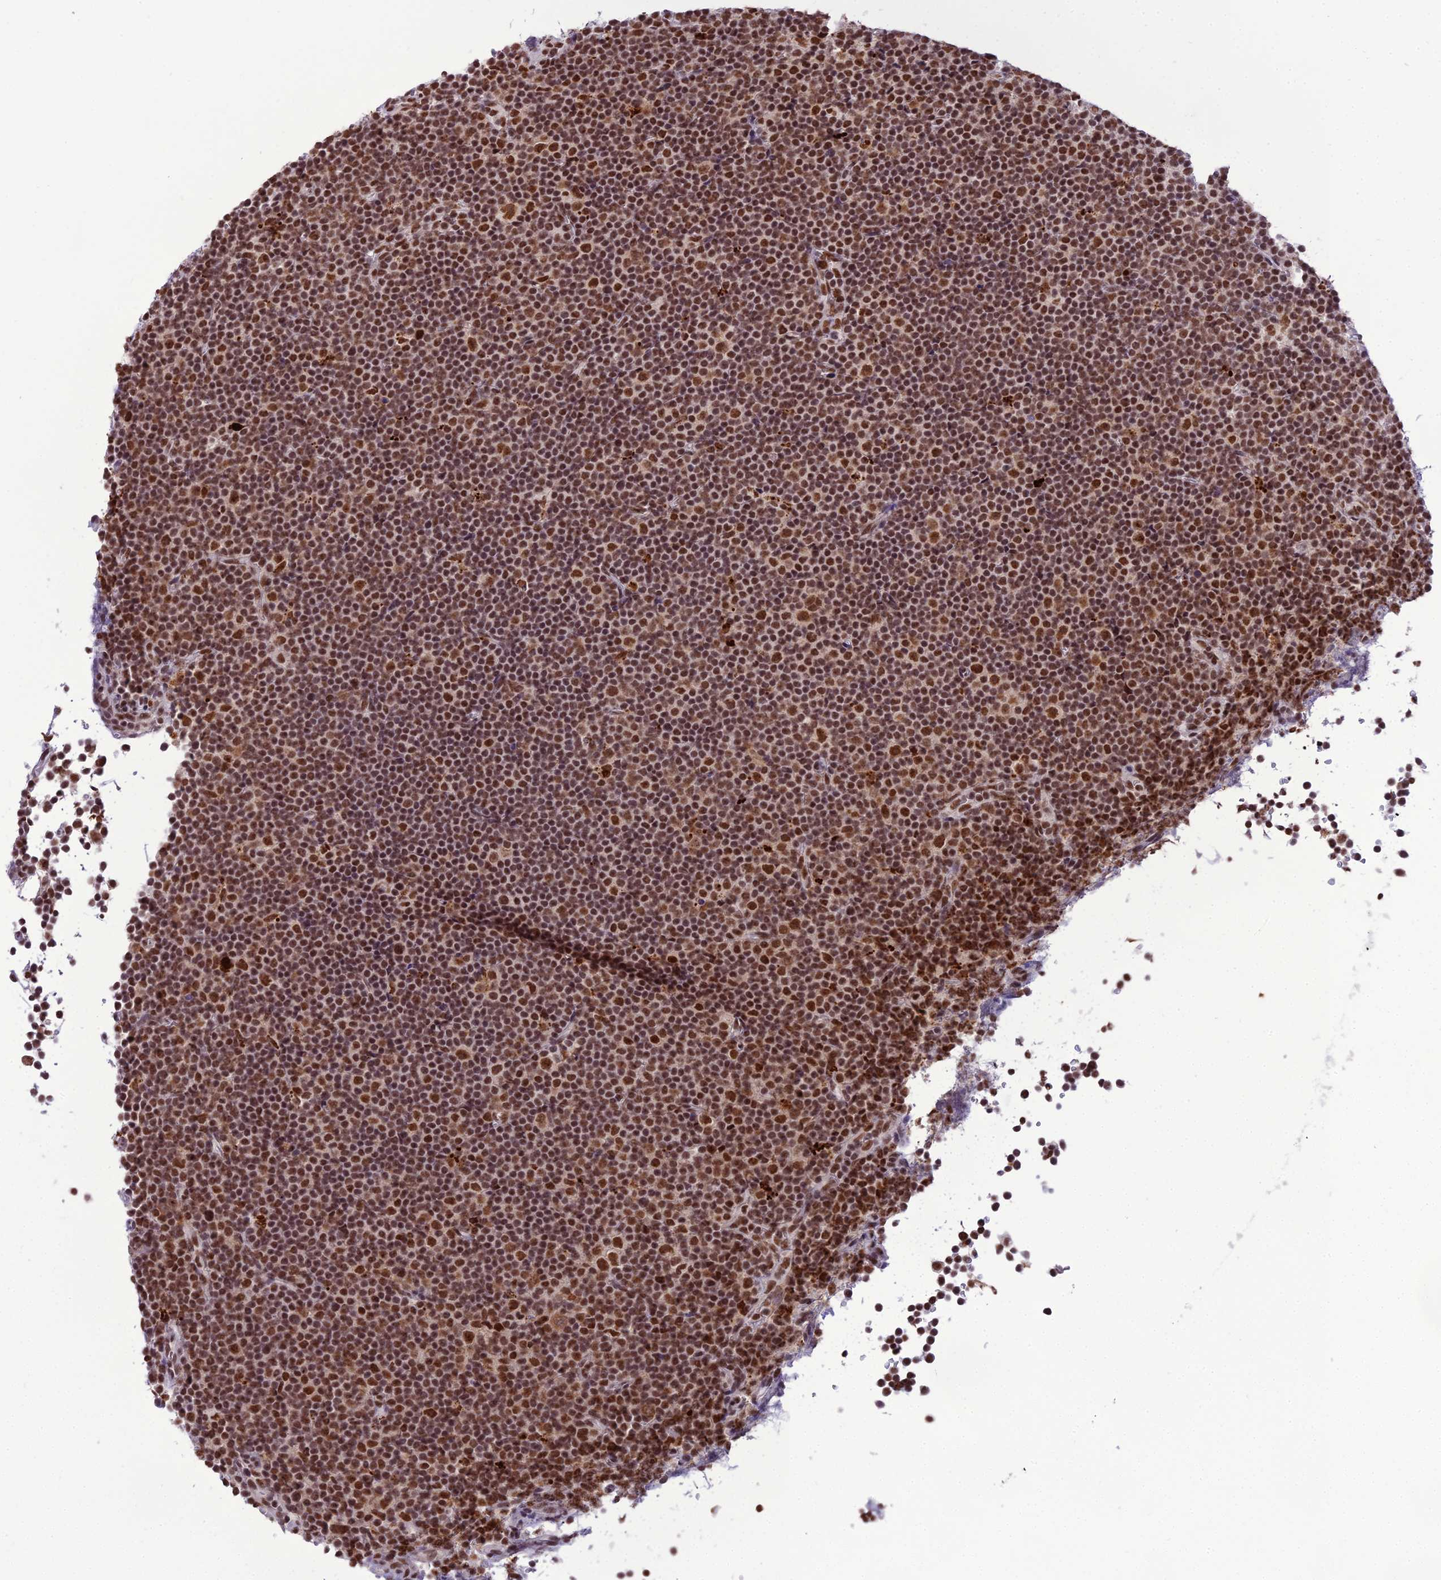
{"staining": {"intensity": "strong", "quantity": ">75%", "location": "nuclear"}, "tissue": "lymphoma", "cell_type": "Tumor cells", "image_type": "cancer", "snomed": [{"axis": "morphology", "description": "Malignant lymphoma, non-Hodgkin's type, Low grade"}, {"axis": "topography", "description": "Lymph node"}], "caption": "Low-grade malignant lymphoma, non-Hodgkin's type tissue displays strong nuclear expression in approximately >75% of tumor cells, visualized by immunohistochemistry.", "gene": "SH3RF3", "patient": {"sex": "female", "age": 67}}